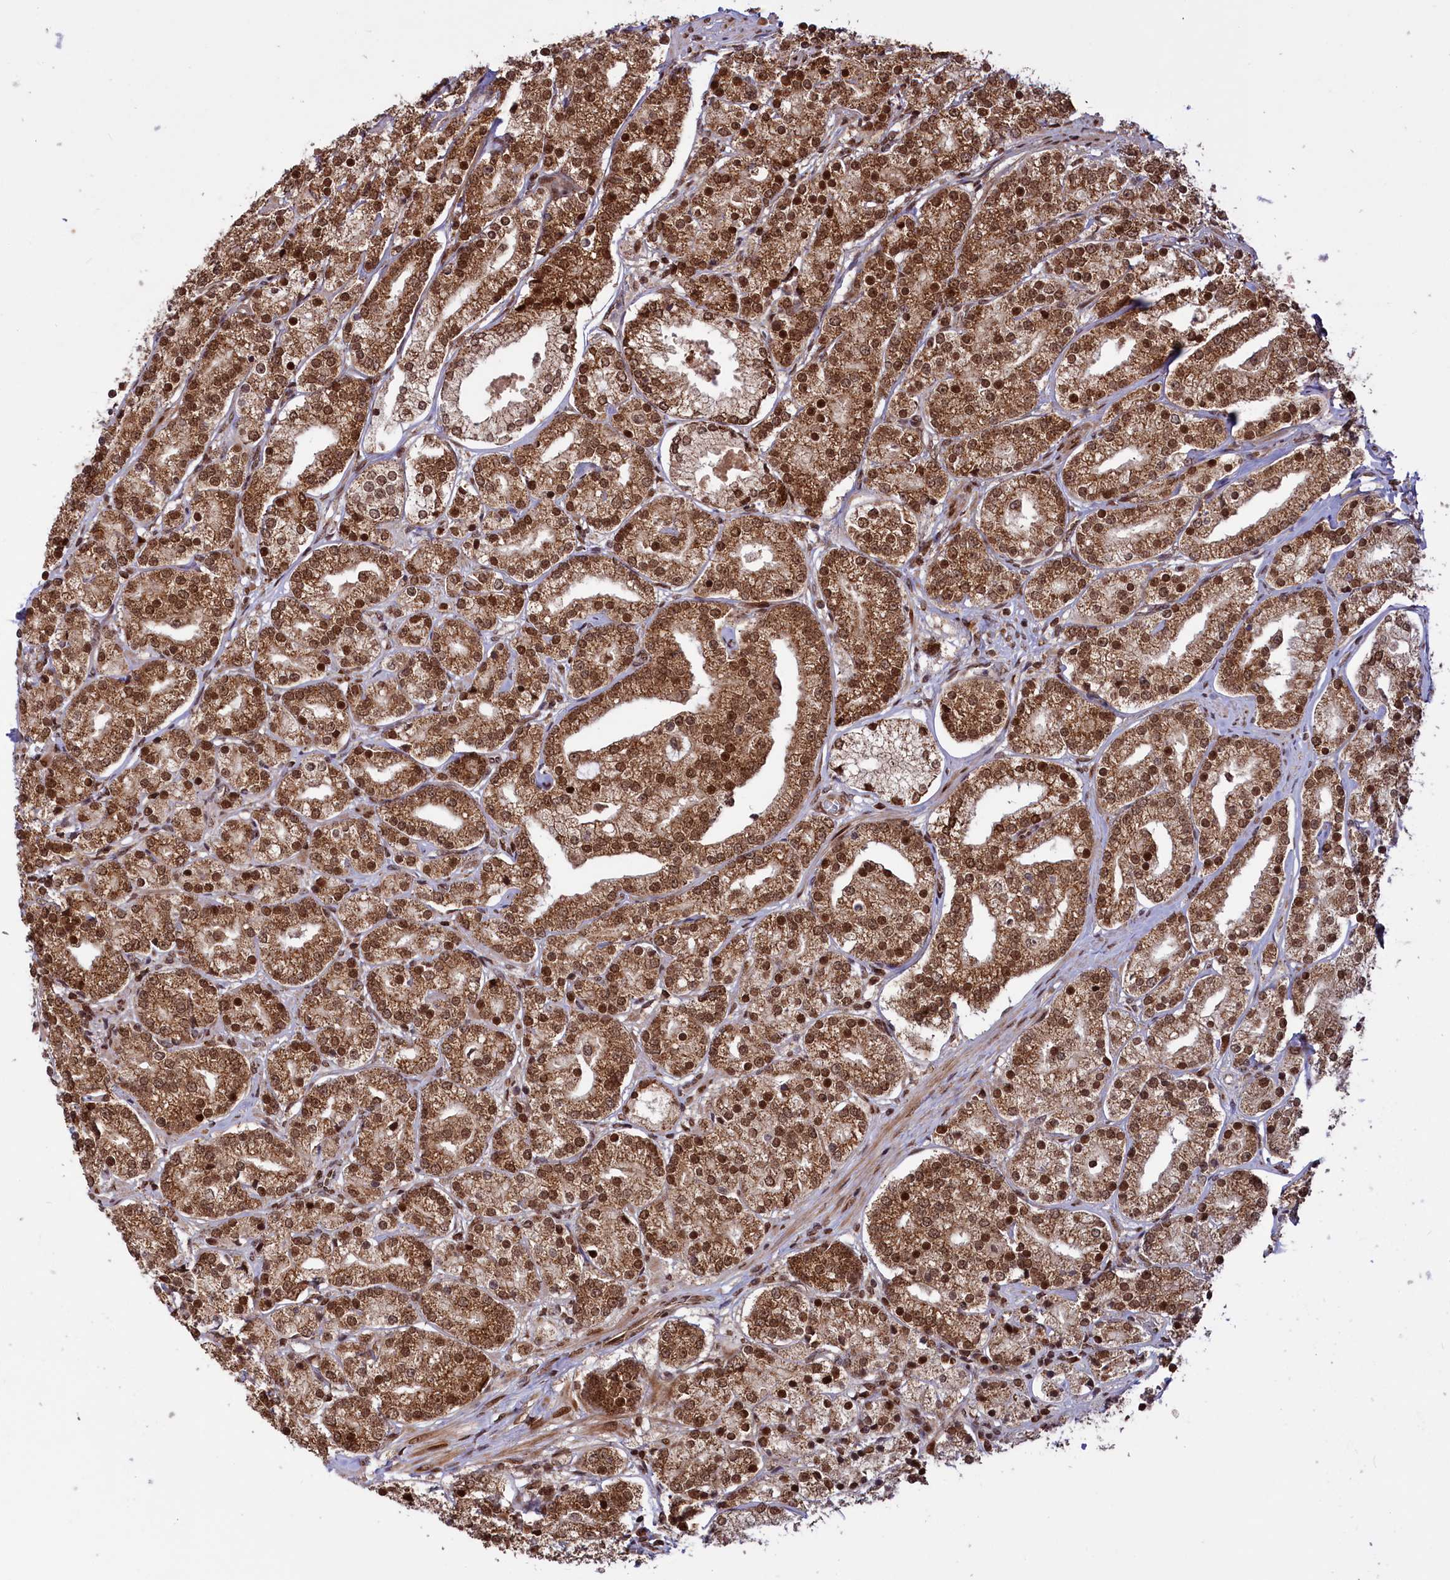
{"staining": {"intensity": "strong", "quantity": ">75%", "location": "cytoplasmic/membranous,nuclear"}, "tissue": "prostate cancer", "cell_type": "Tumor cells", "image_type": "cancer", "snomed": [{"axis": "morphology", "description": "Adenocarcinoma, High grade"}, {"axis": "topography", "description": "Prostate"}], "caption": "Immunohistochemistry of prostate cancer reveals high levels of strong cytoplasmic/membranous and nuclear staining in about >75% of tumor cells. Using DAB (brown) and hematoxylin (blue) stains, captured at high magnification using brightfield microscopy.", "gene": "PHC3", "patient": {"sex": "male", "age": 69}}